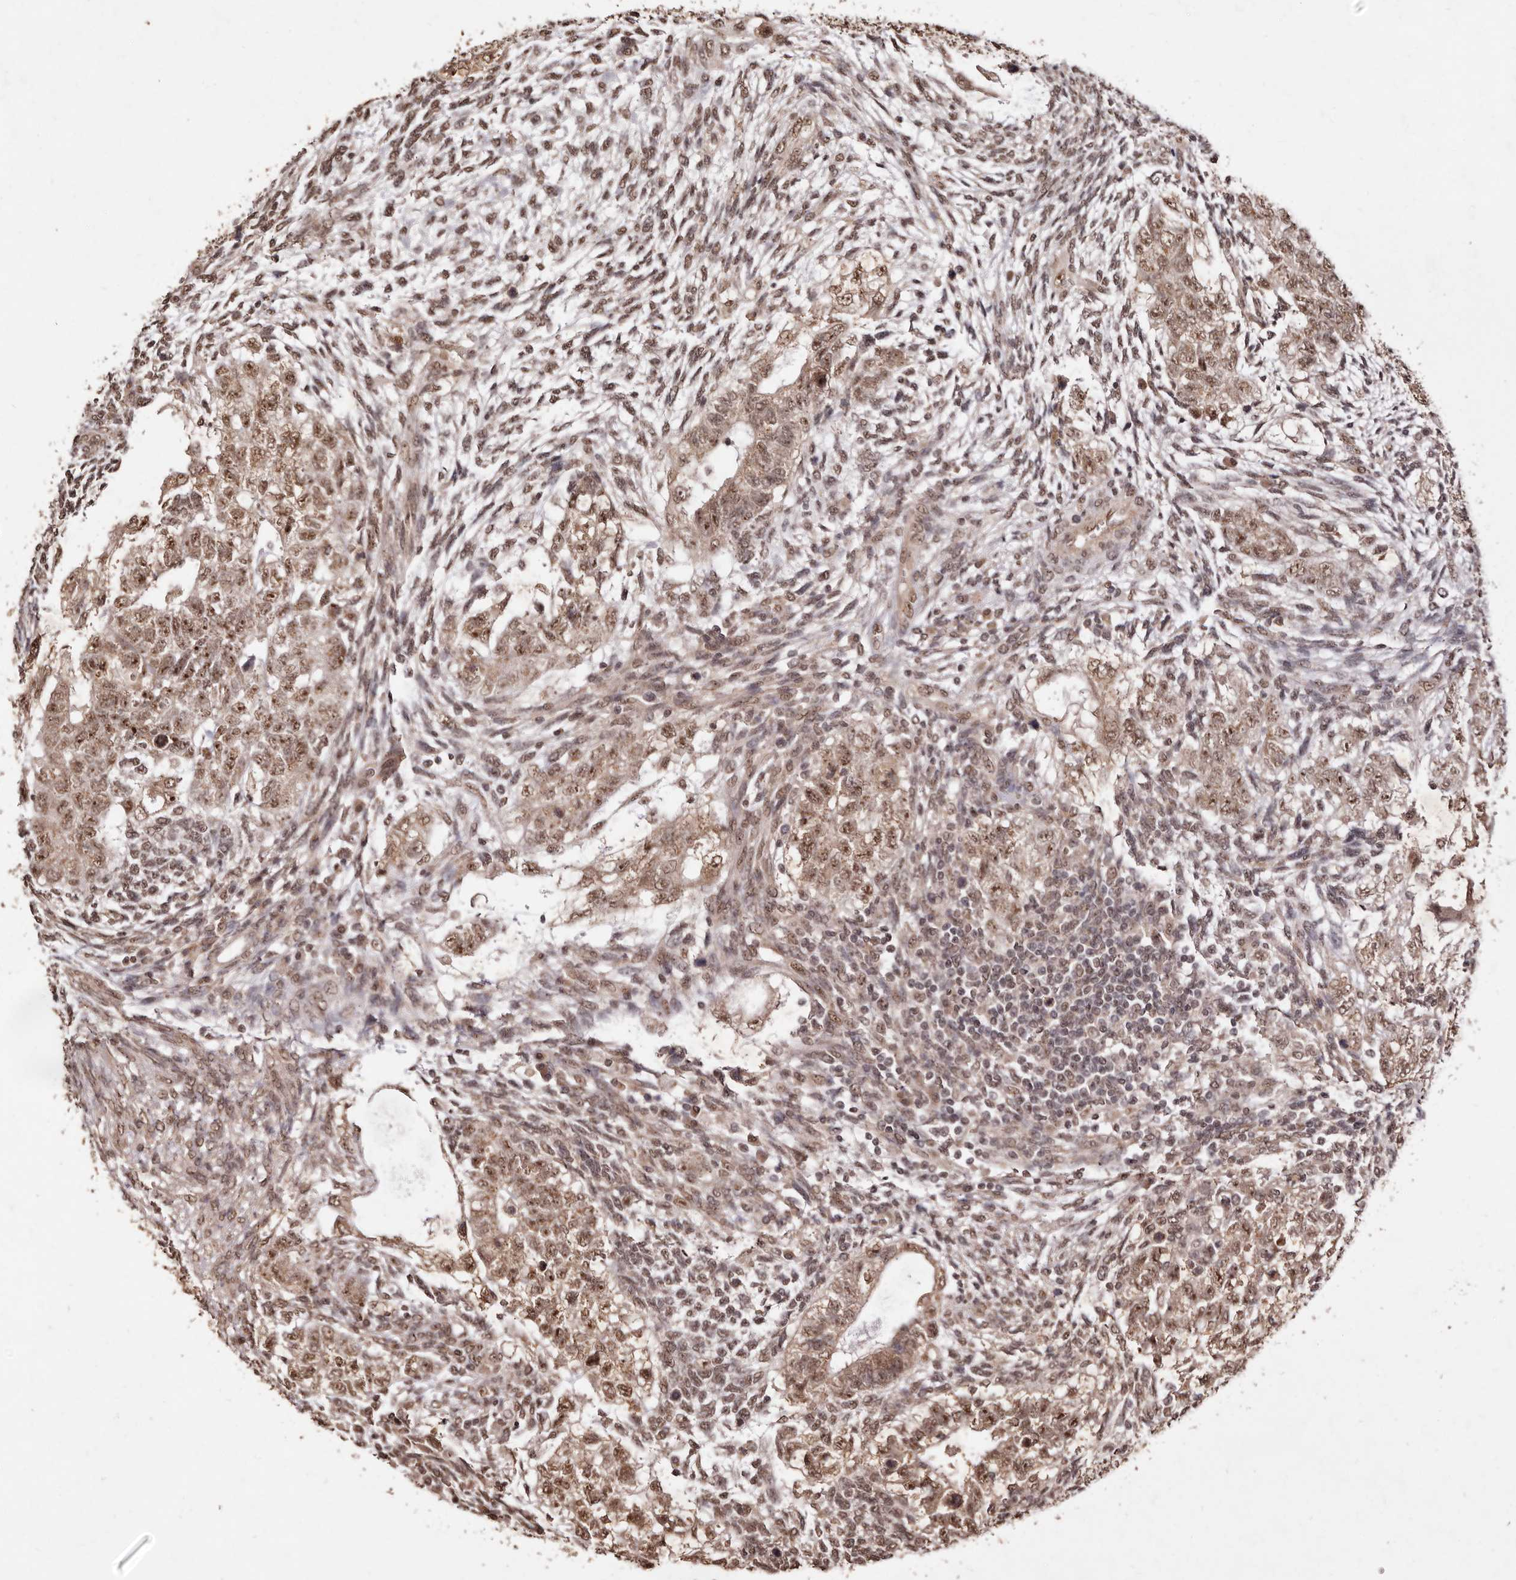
{"staining": {"intensity": "moderate", "quantity": ">75%", "location": "cytoplasmic/membranous,nuclear"}, "tissue": "testis cancer", "cell_type": "Tumor cells", "image_type": "cancer", "snomed": [{"axis": "morphology", "description": "Carcinoma, Embryonal, NOS"}, {"axis": "topography", "description": "Testis"}], "caption": "Testis embryonal carcinoma was stained to show a protein in brown. There is medium levels of moderate cytoplasmic/membranous and nuclear staining in about >75% of tumor cells. (IHC, brightfield microscopy, high magnification).", "gene": "NOTCH1", "patient": {"sex": "male", "age": 37}}